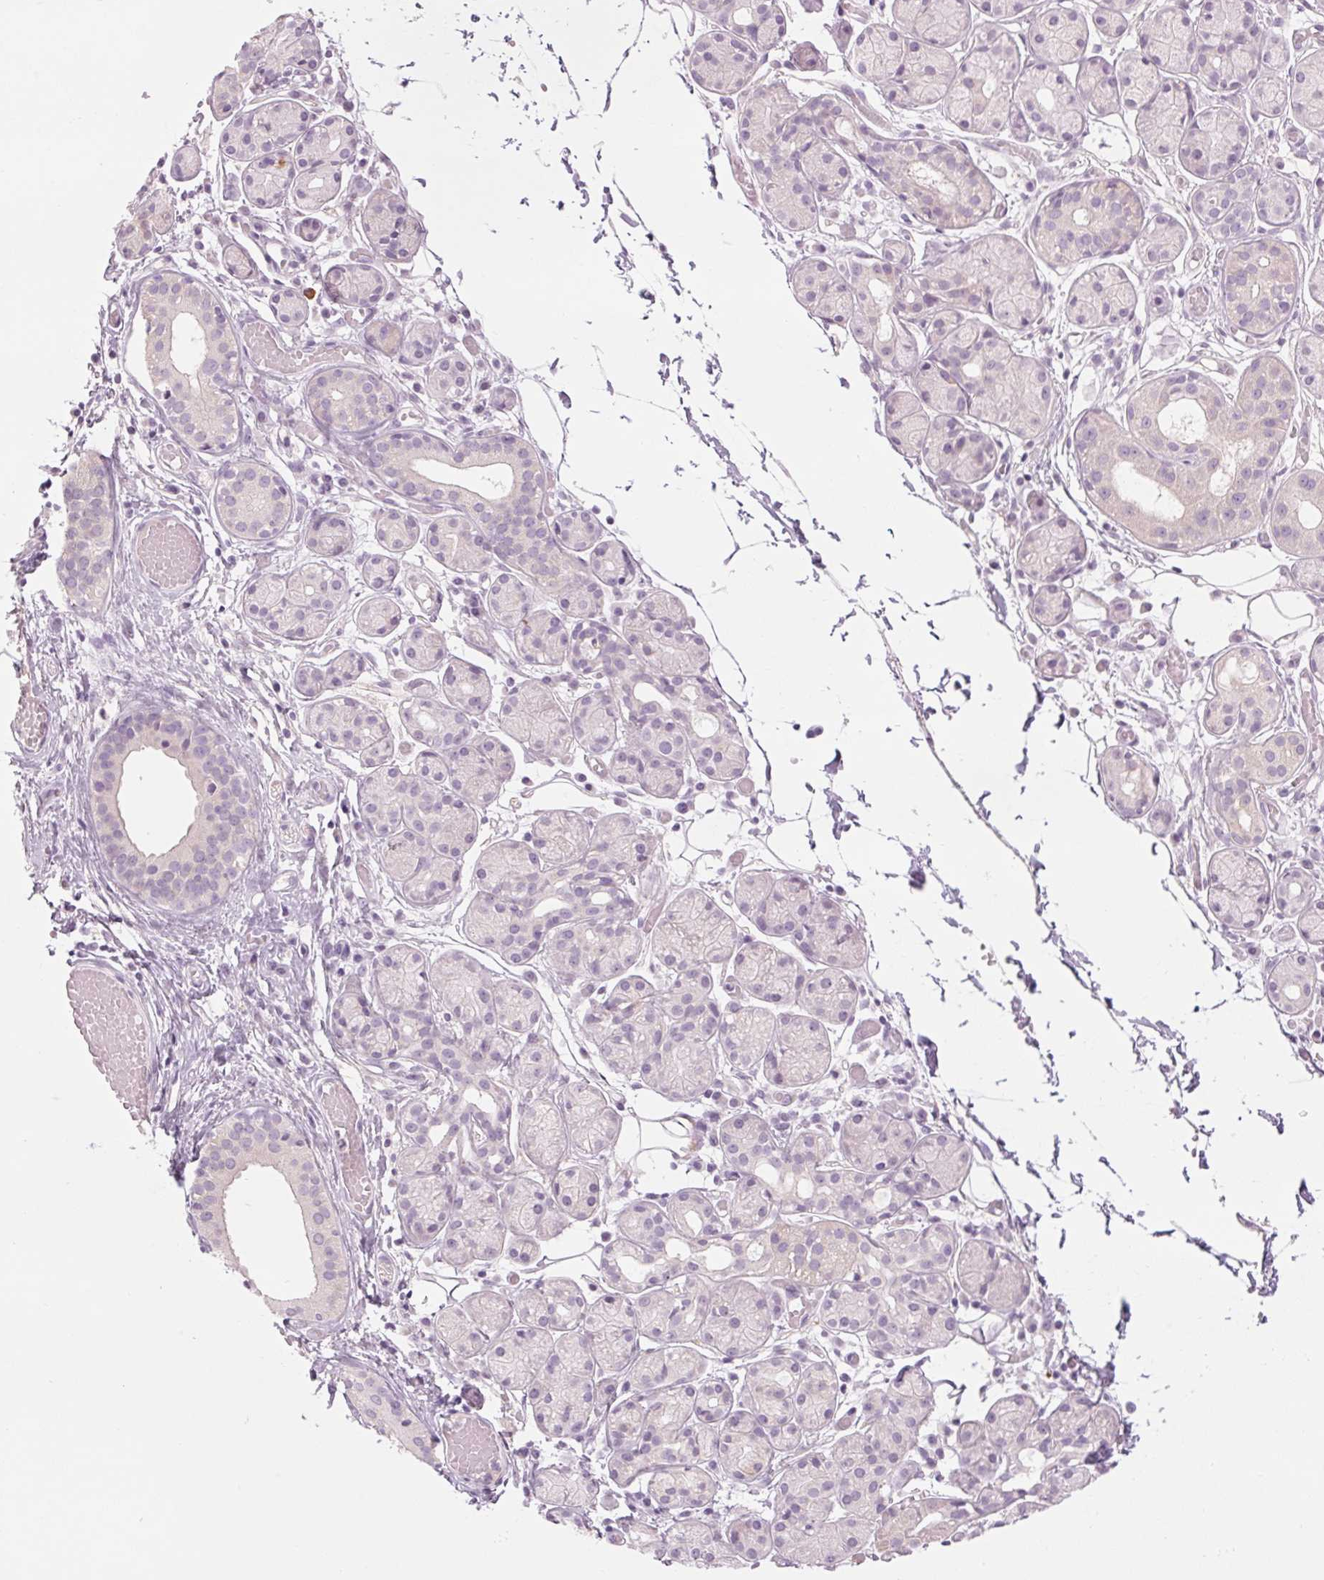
{"staining": {"intensity": "negative", "quantity": "none", "location": "none"}, "tissue": "salivary gland", "cell_type": "Glandular cells", "image_type": "normal", "snomed": [{"axis": "morphology", "description": "Normal tissue, NOS"}, {"axis": "topography", "description": "Salivary gland"}, {"axis": "topography", "description": "Peripheral nerve tissue"}], "caption": "IHC histopathology image of benign salivary gland stained for a protein (brown), which displays no staining in glandular cells.", "gene": "RPTN", "patient": {"sex": "male", "age": 71}}